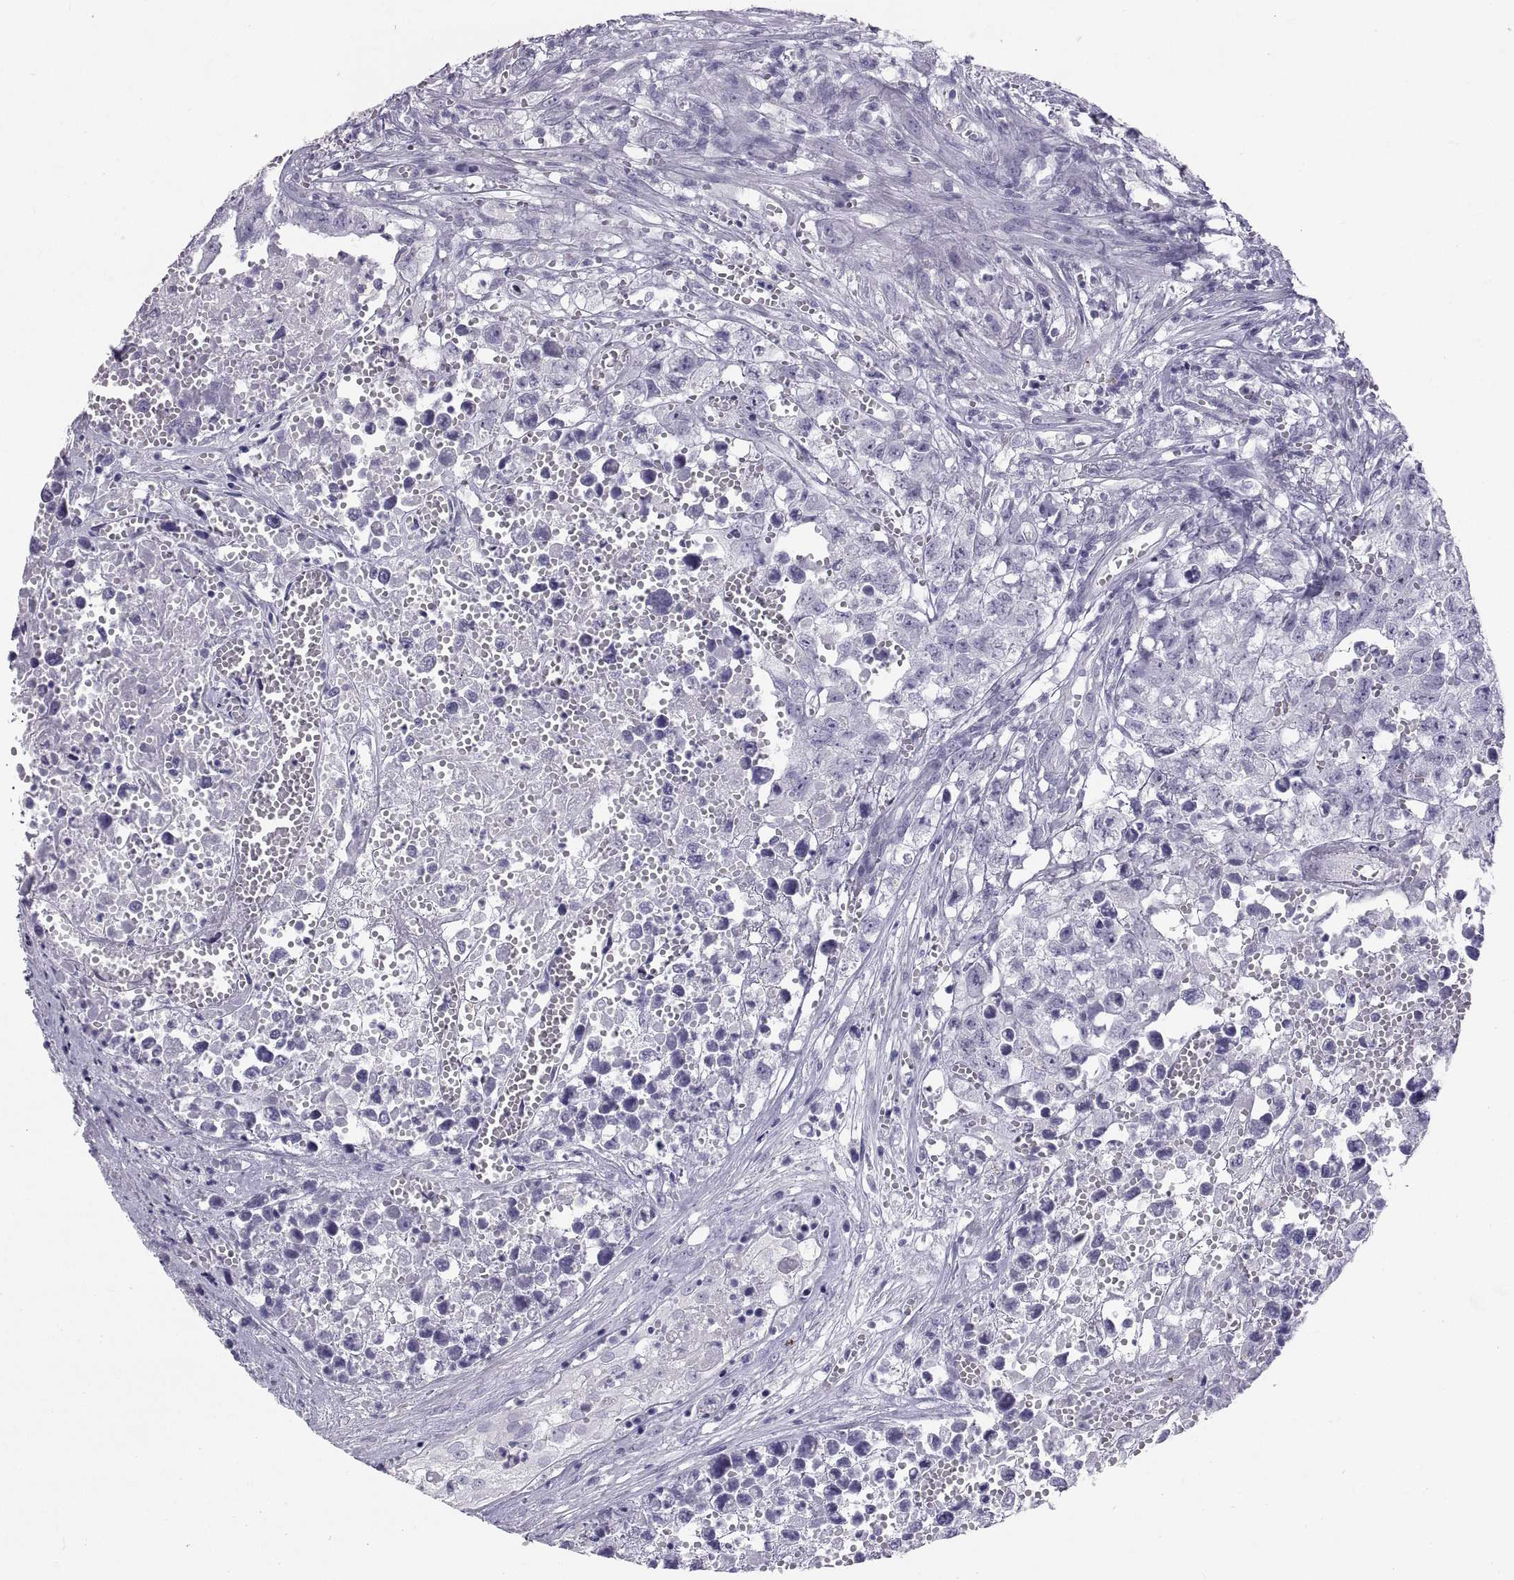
{"staining": {"intensity": "negative", "quantity": "none", "location": "none"}, "tissue": "testis cancer", "cell_type": "Tumor cells", "image_type": "cancer", "snomed": [{"axis": "morphology", "description": "Seminoma, NOS"}, {"axis": "morphology", "description": "Carcinoma, Embryonal, NOS"}, {"axis": "topography", "description": "Testis"}], "caption": "The immunohistochemistry (IHC) micrograph has no significant positivity in tumor cells of testis embryonal carcinoma tissue.", "gene": "CT47A10", "patient": {"sex": "male", "age": 22}}